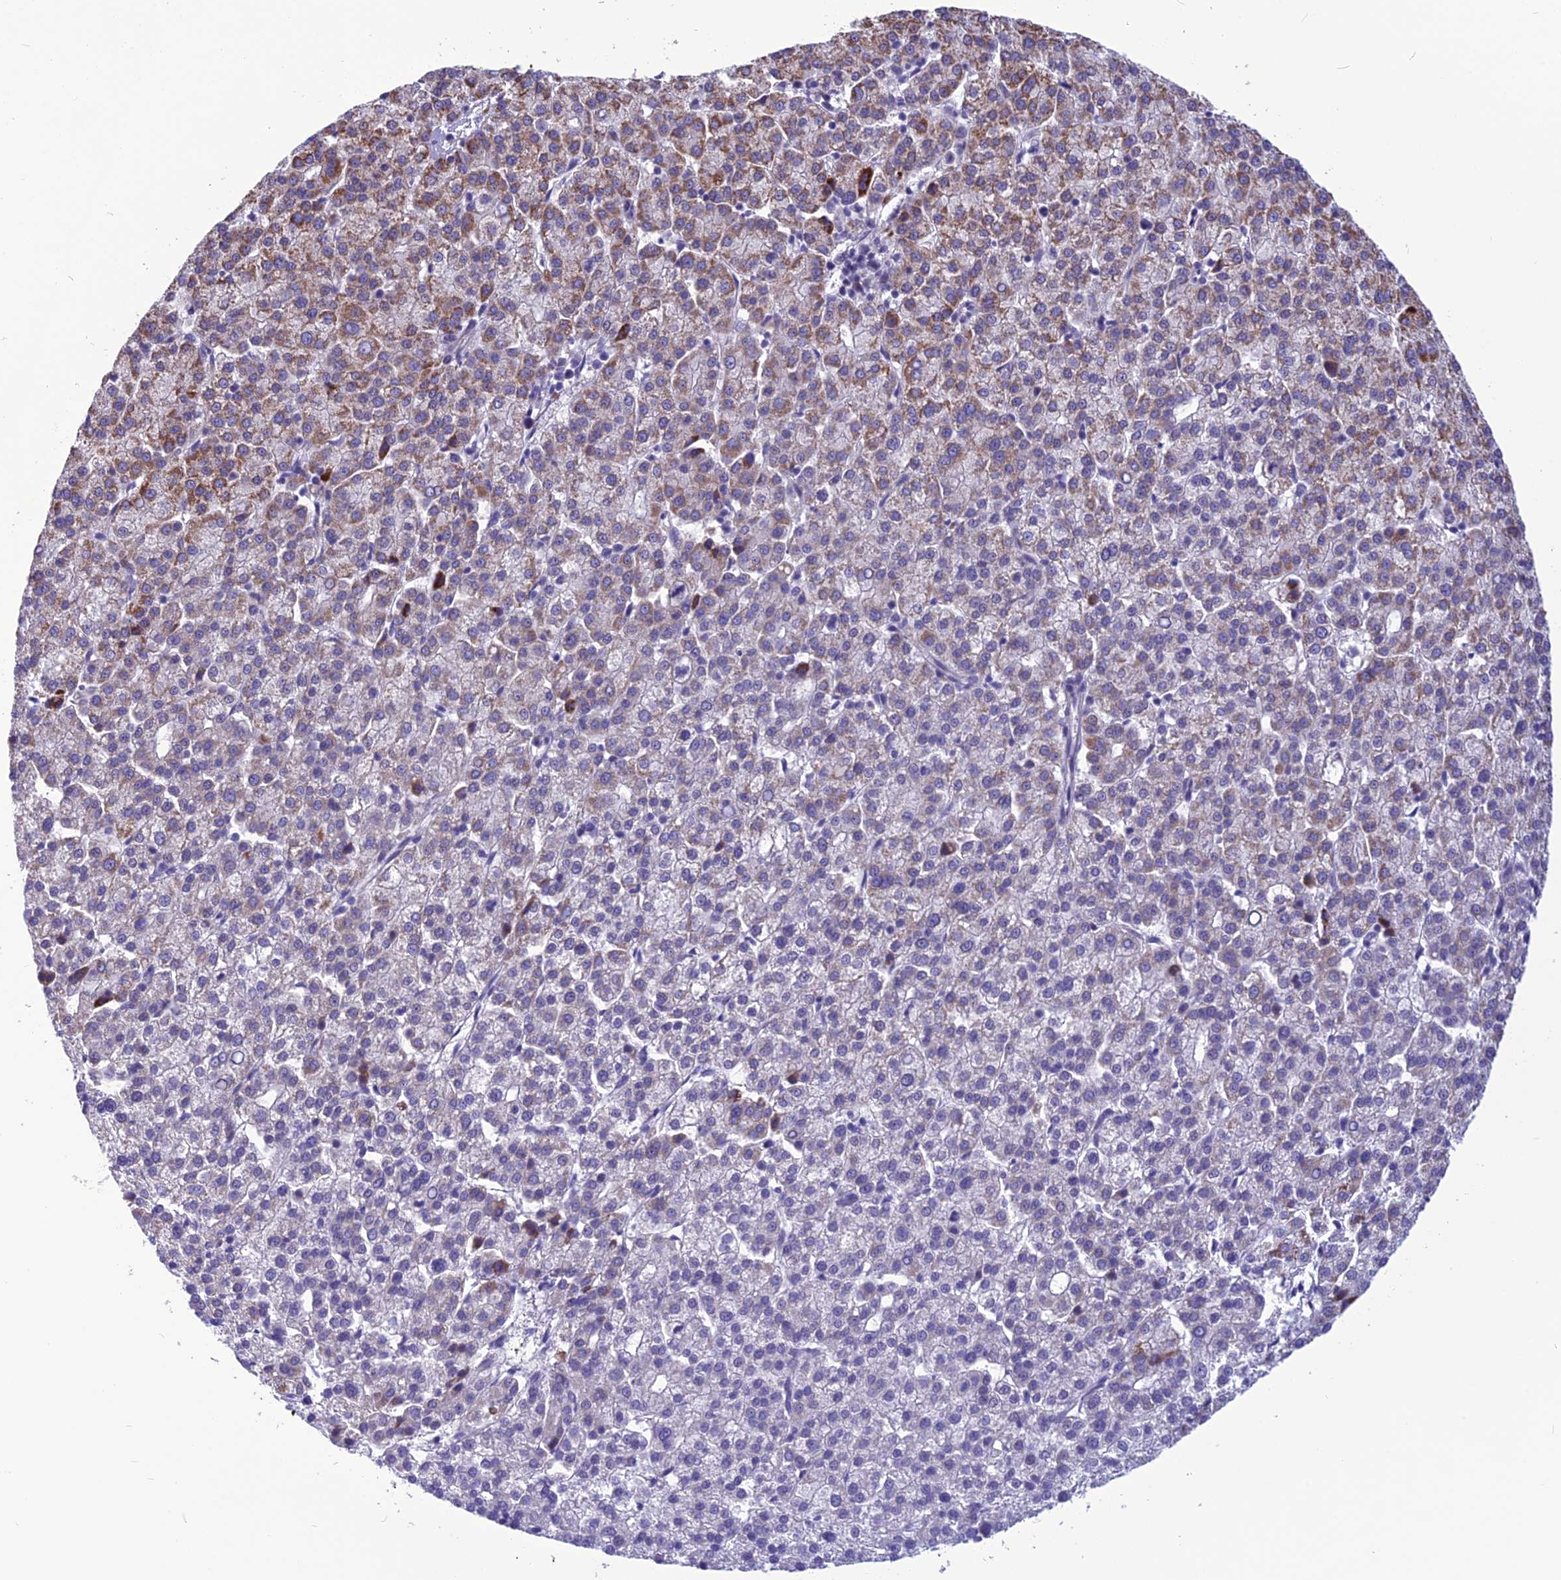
{"staining": {"intensity": "moderate", "quantity": "<25%", "location": "cytoplasmic/membranous"}, "tissue": "liver cancer", "cell_type": "Tumor cells", "image_type": "cancer", "snomed": [{"axis": "morphology", "description": "Carcinoma, Hepatocellular, NOS"}, {"axis": "topography", "description": "Liver"}], "caption": "Immunohistochemistry (DAB (3,3'-diaminobenzidine)) staining of human hepatocellular carcinoma (liver) displays moderate cytoplasmic/membranous protein positivity in about <25% of tumor cells. (DAB IHC with brightfield microscopy, high magnification).", "gene": "PSMF1", "patient": {"sex": "female", "age": 58}}